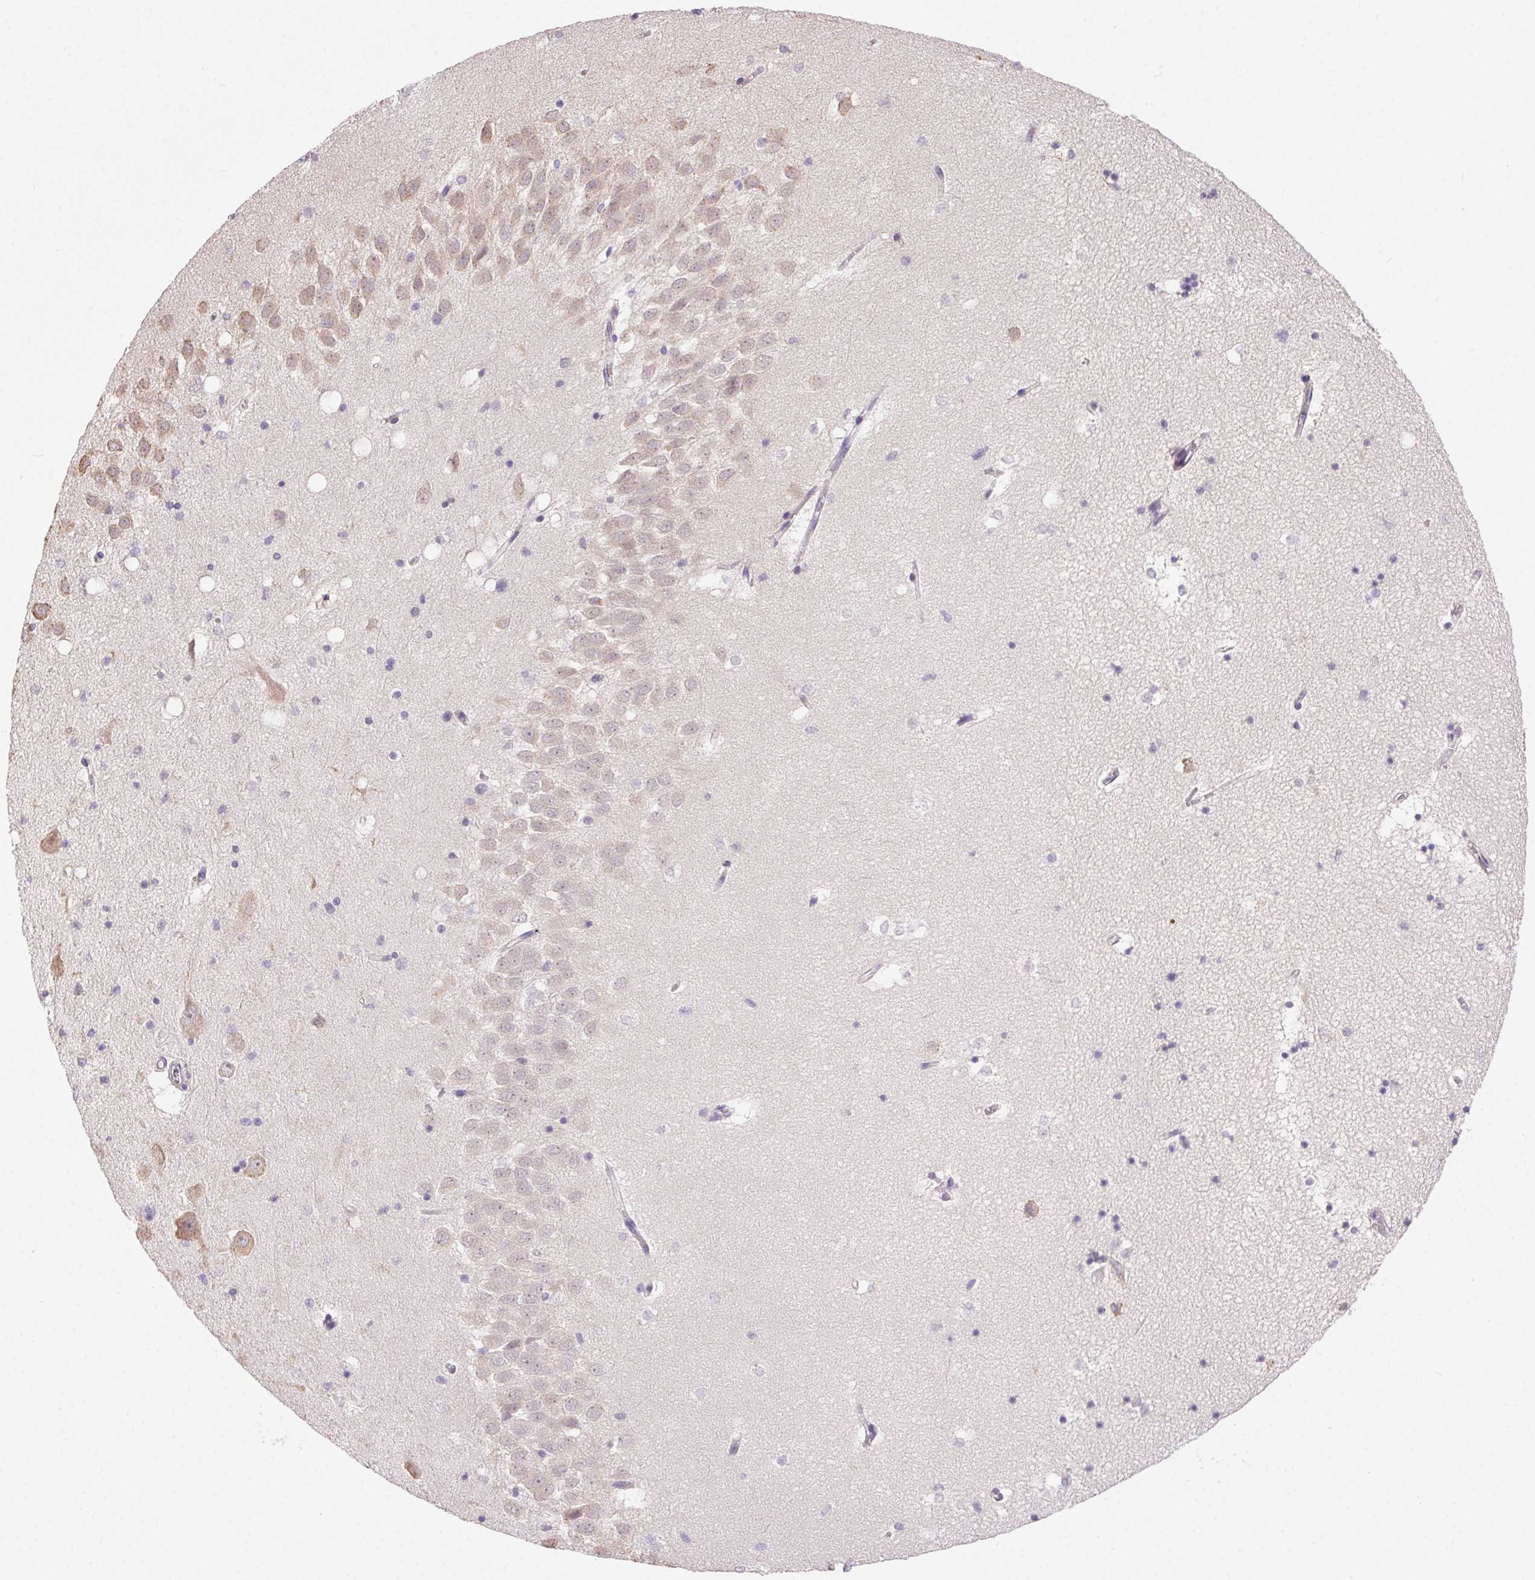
{"staining": {"intensity": "negative", "quantity": "none", "location": "none"}, "tissue": "hippocampus", "cell_type": "Glial cells", "image_type": "normal", "snomed": [{"axis": "morphology", "description": "Normal tissue, NOS"}, {"axis": "topography", "description": "Hippocampus"}], "caption": "DAB immunohistochemical staining of normal hippocampus reveals no significant staining in glial cells.", "gene": "SNX31", "patient": {"sex": "male", "age": 58}}